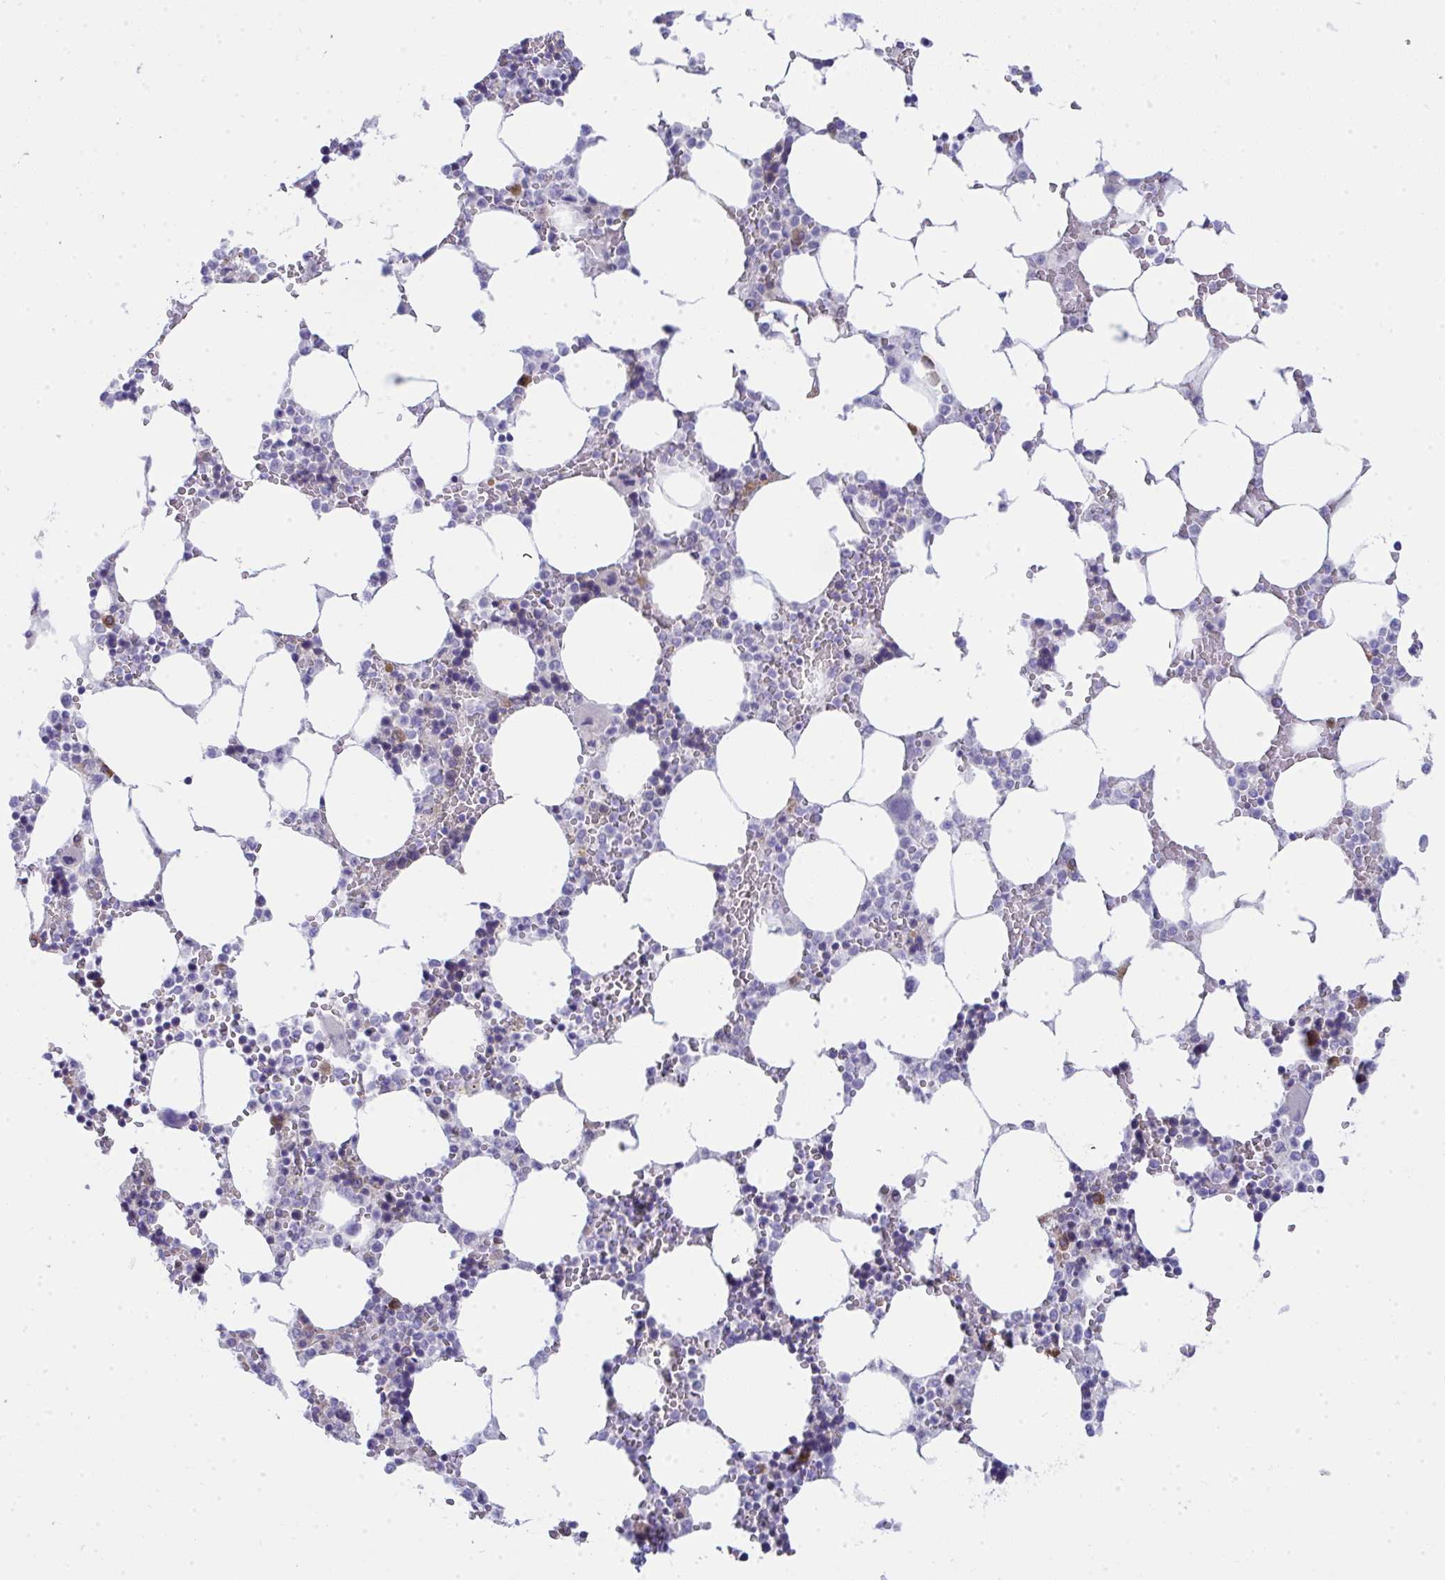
{"staining": {"intensity": "moderate", "quantity": "<25%", "location": "cytoplasmic/membranous"}, "tissue": "bone marrow", "cell_type": "Hematopoietic cells", "image_type": "normal", "snomed": [{"axis": "morphology", "description": "Normal tissue, NOS"}, {"axis": "topography", "description": "Bone marrow"}], "caption": "Normal bone marrow was stained to show a protein in brown. There is low levels of moderate cytoplasmic/membranous staining in about <25% of hematopoietic cells.", "gene": "GAB1", "patient": {"sex": "male", "age": 64}}